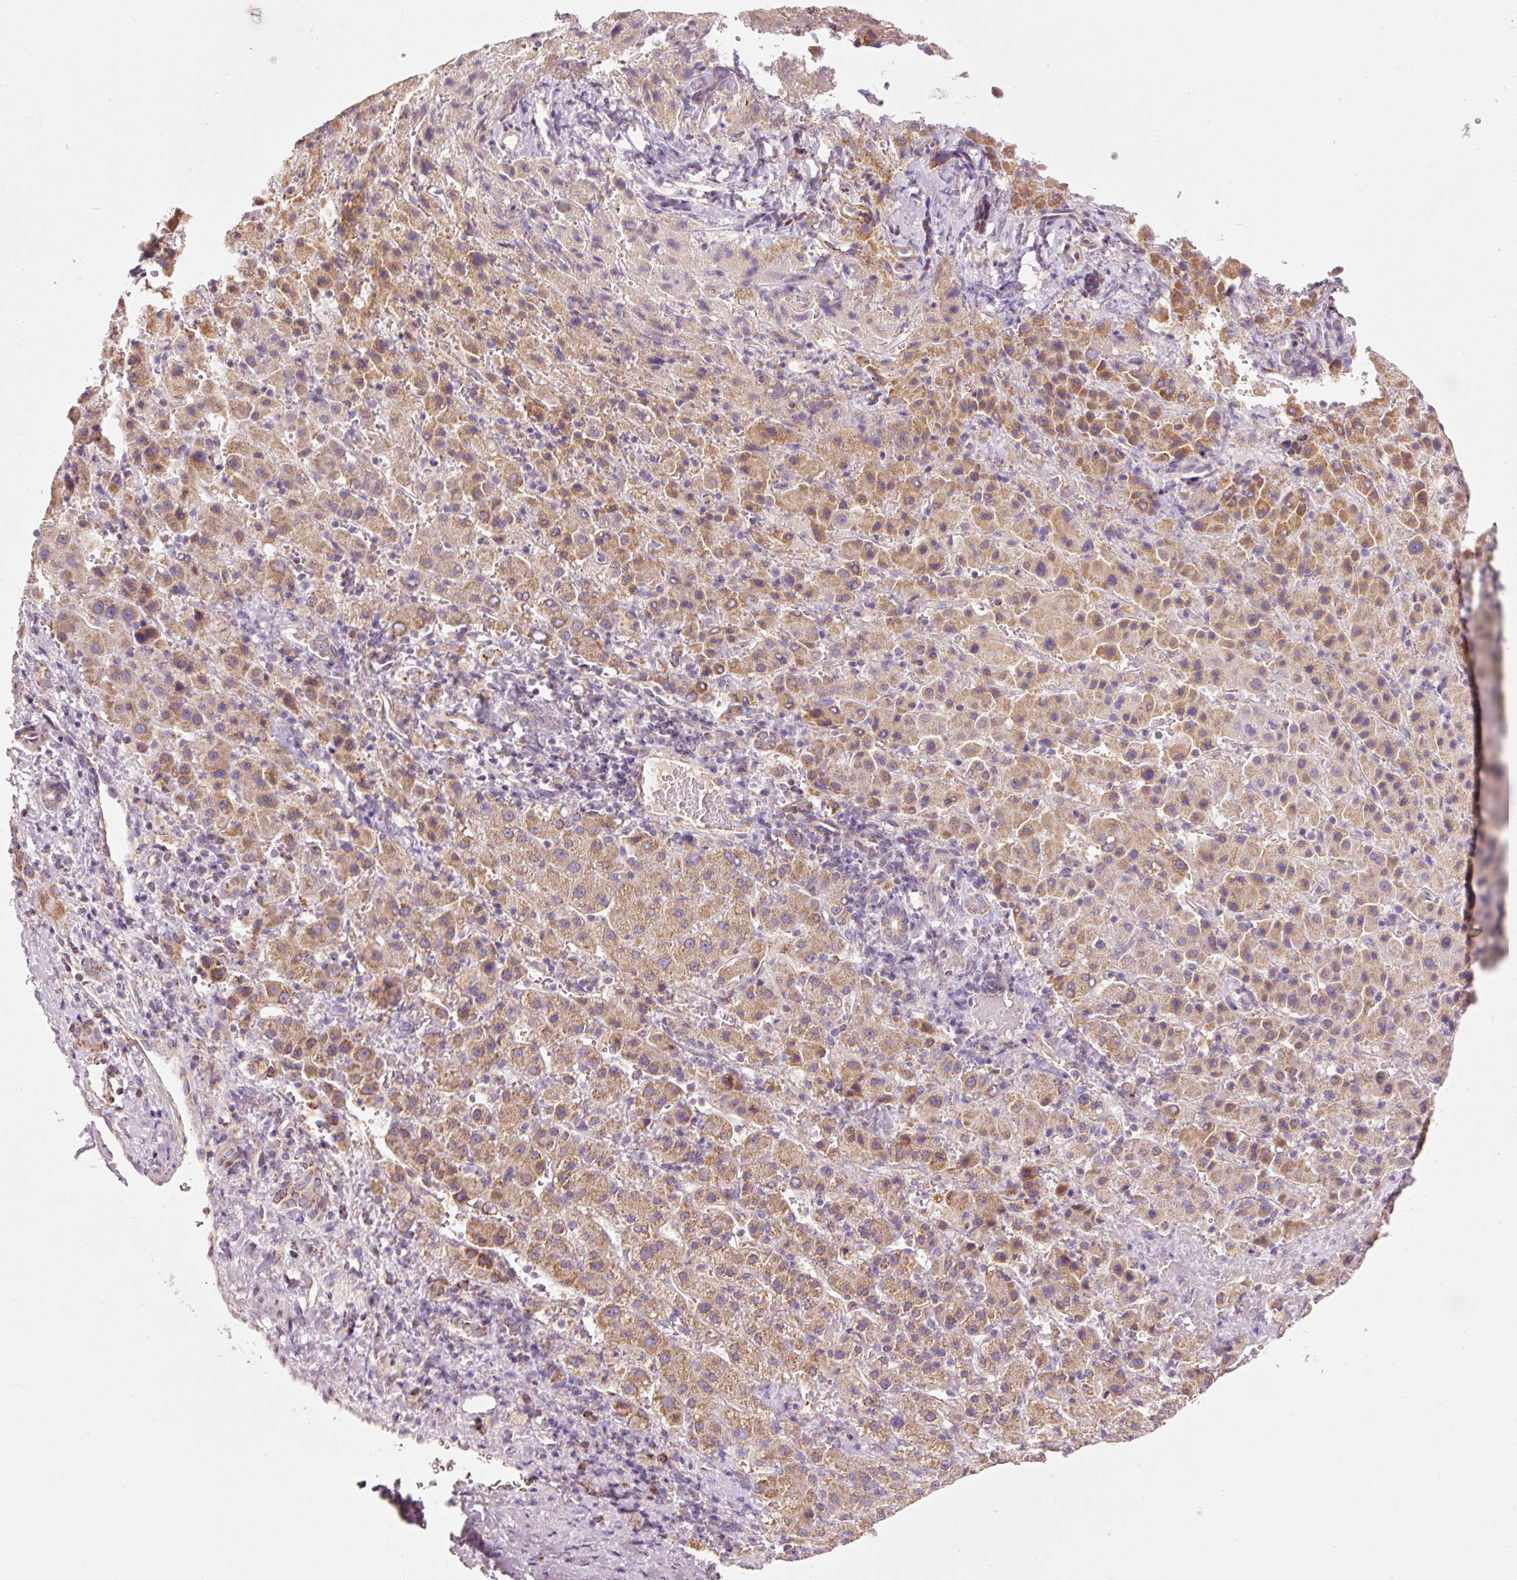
{"staining": {"intensity": "moderate", "quantity": ">75%", "location": "cytoplasmic/membranous"}, "tissue": "liver cancer", "cell_type": "Tumor cells", "image_type": "cancer", "snomed": [{"axis": "morphology", "description": "Carcinoma, Hepatocellular, NOS"}, {"axis": "topography", "description": "Liver"}], "caption": "Immunohistochemical staining of human hepatocellular carcinoma (liver) exhibits medium levels of moderate cytoplasmic/membranous protein positivity in about >75% of tumor cells.", "gene": "NDUFB4", "patient": {"sex": "female", "age": 58}}